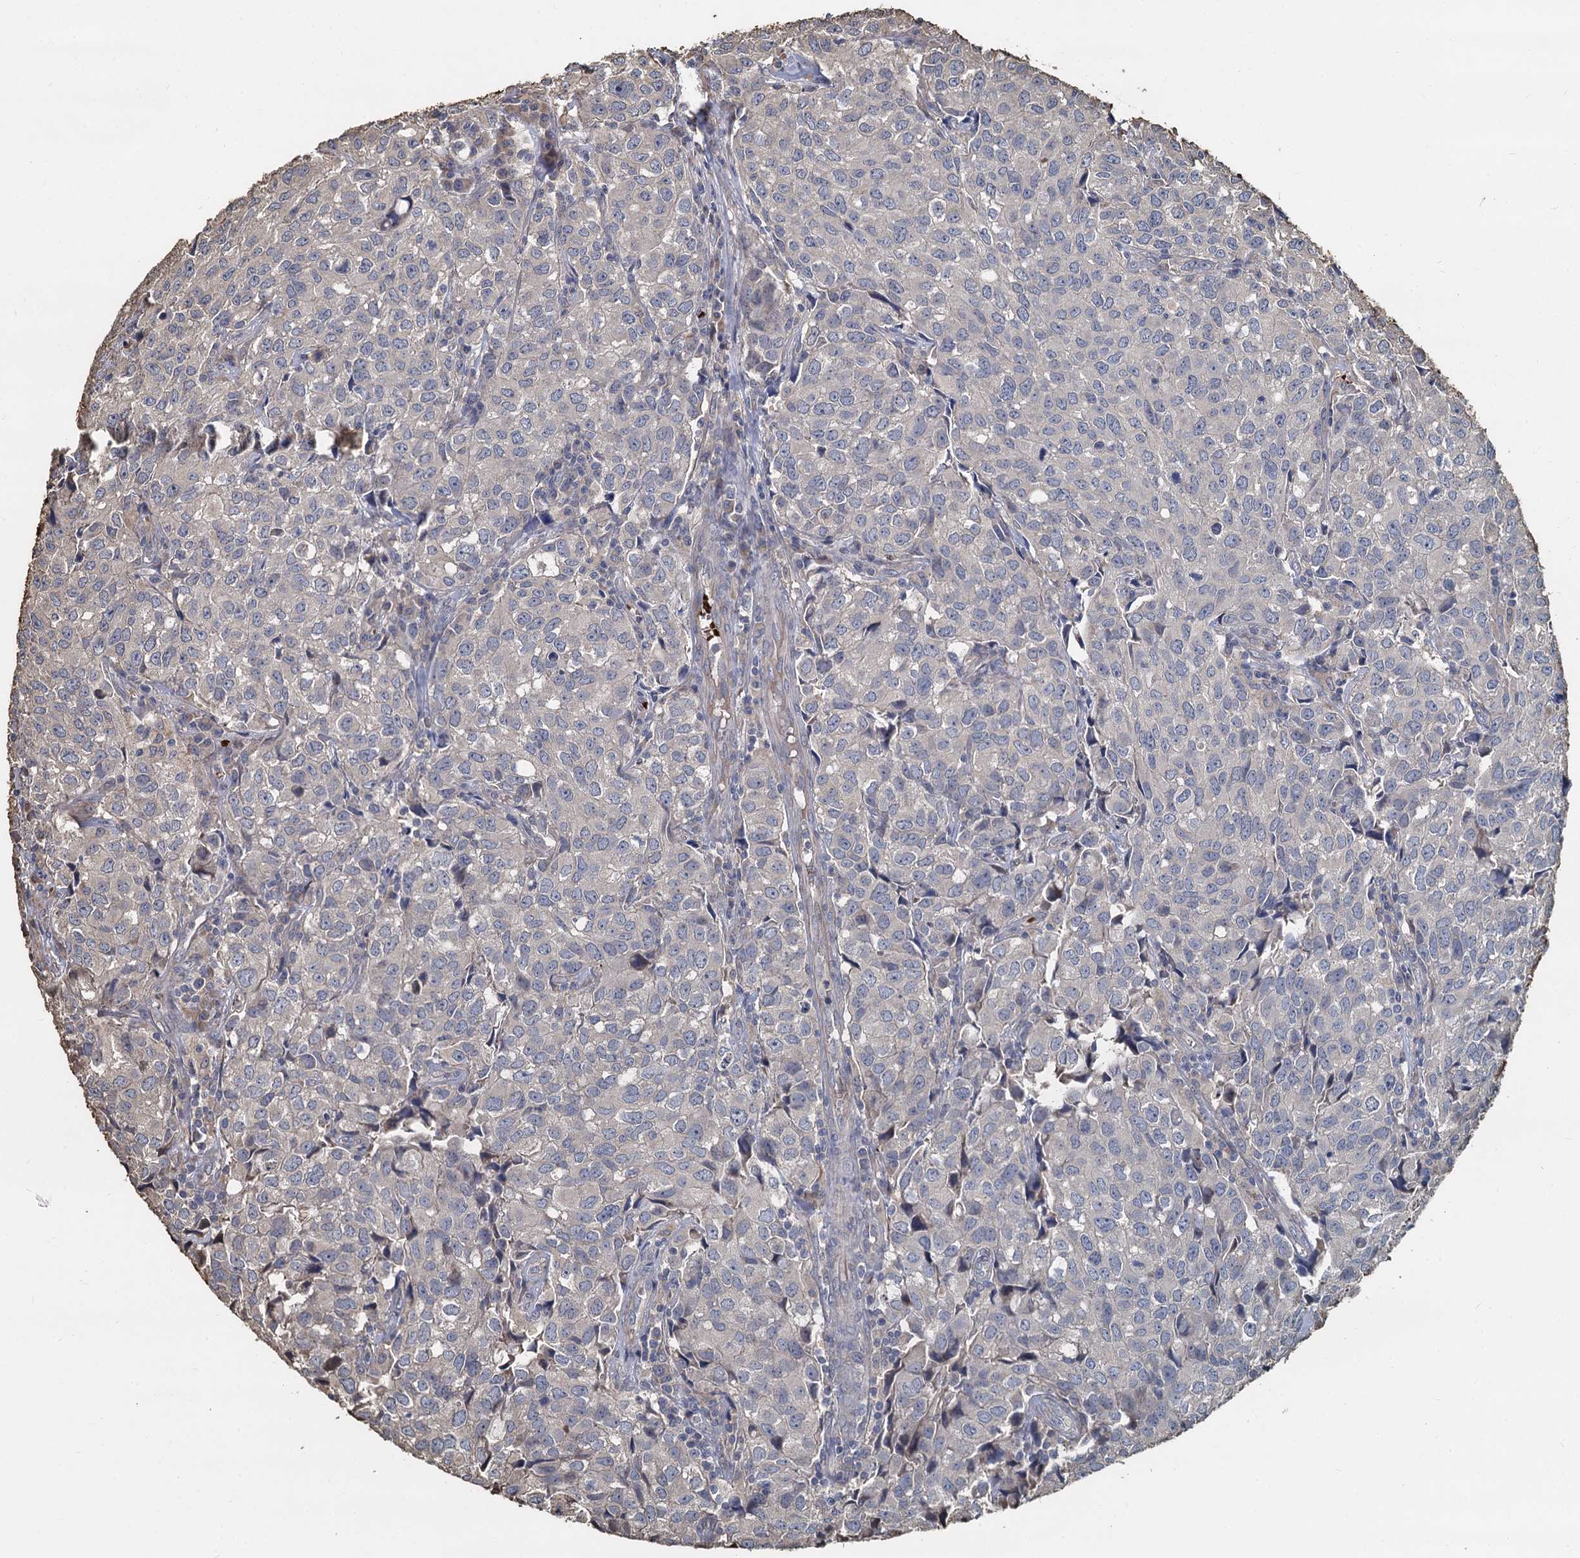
{"staining": {"intensity": "negative", "quantity": "none", "location": "none"}, "tissue": "urothelial cancer", "cell_type": "Tumor cells", "image_type": "cancer", "snomed": [{"axis": "morphology", "description": "Urothelial carcinoma, High grade"}, {"axis": "topography", "description": "Urinary bladder"}], "caption": "High power microscopy micrograph of an immunohistochemistry (IHC) histopathology image of urothelial cancer, revealing no significant positivity in tumor cells.", "gene": "TCTN2", "patient": {"sex": "female", "age": 75}}